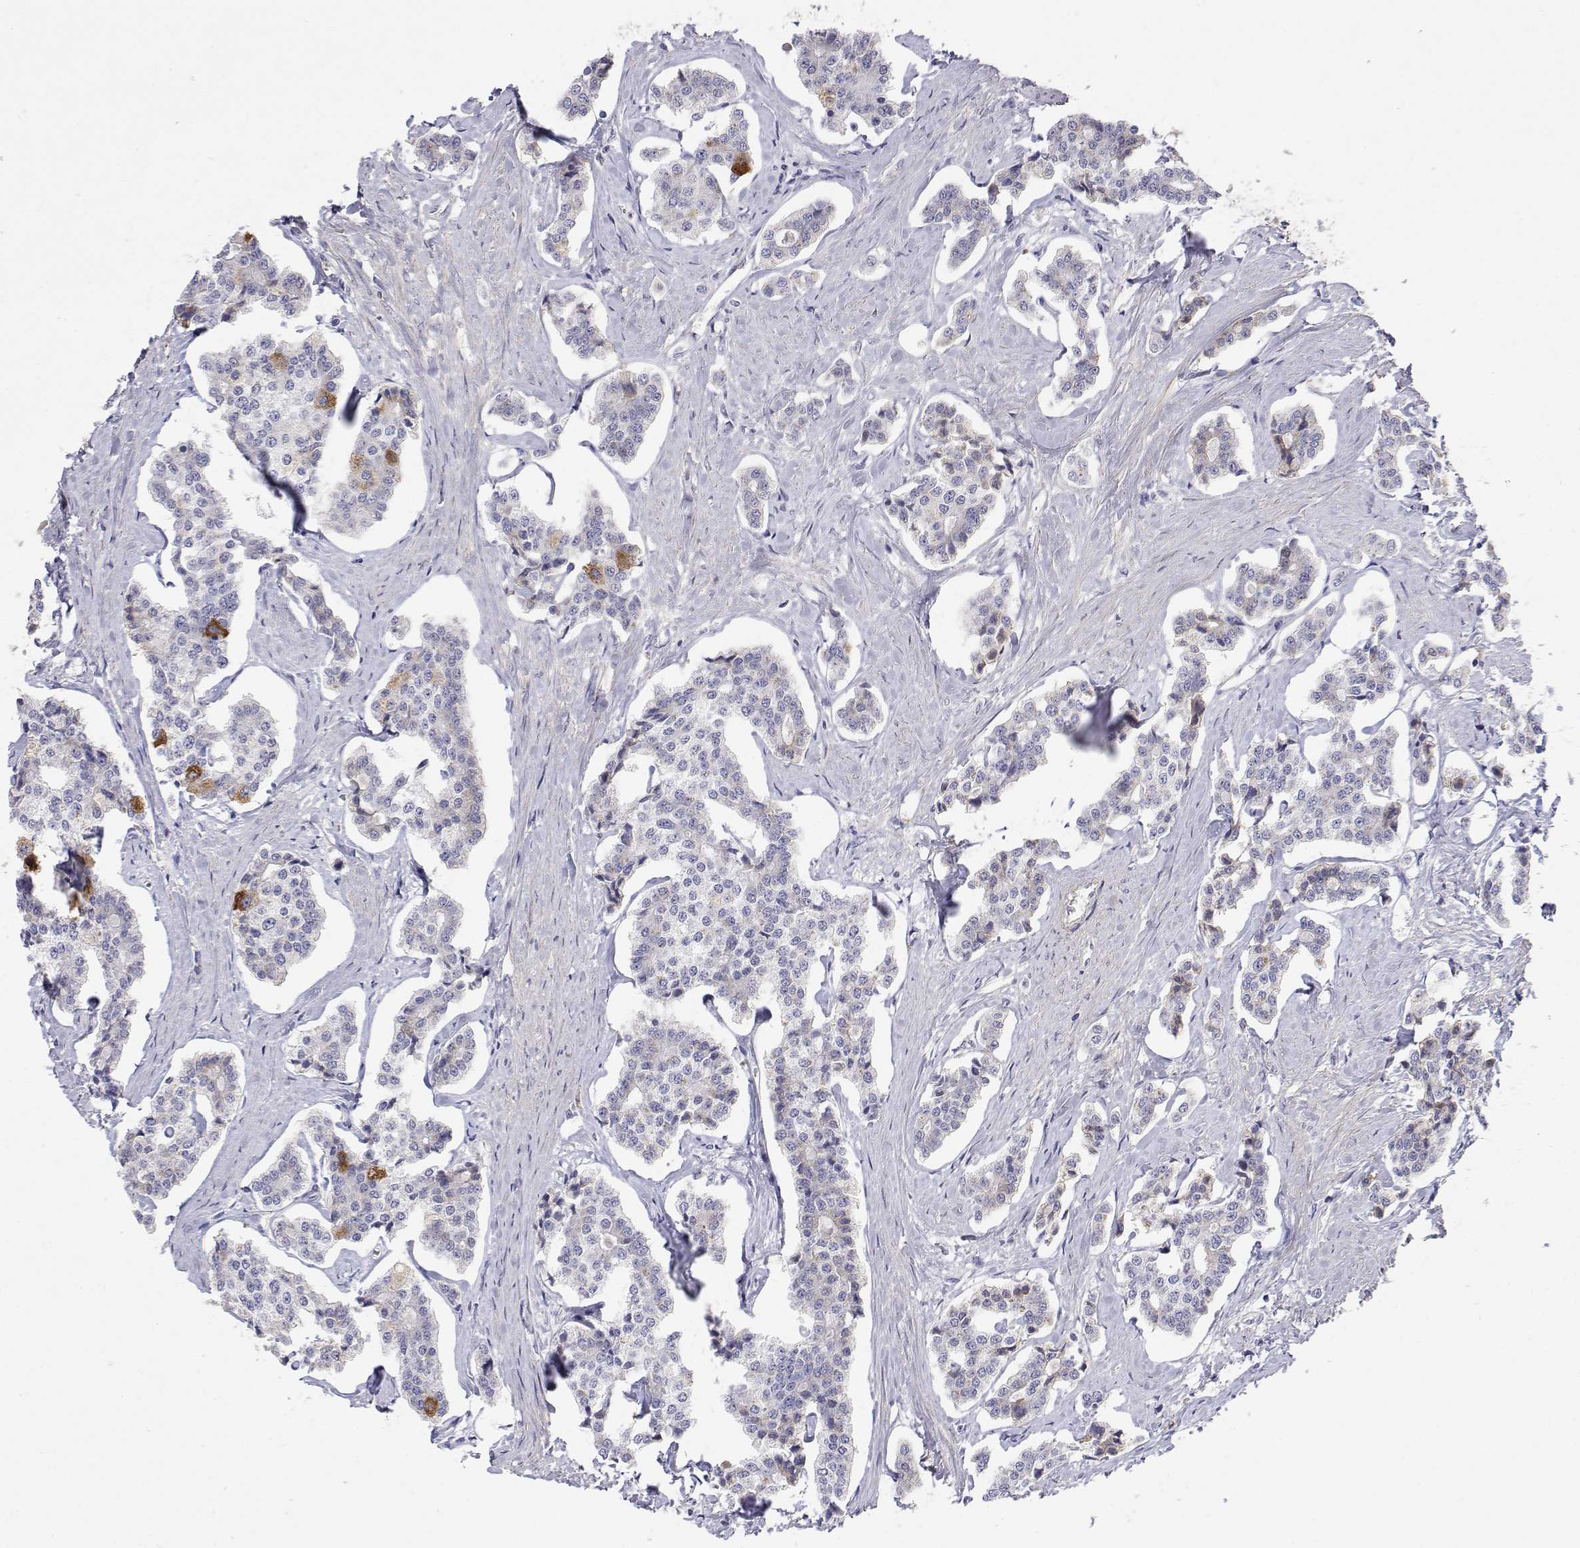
{"staining": {"intensity": "moderate", "quantity": "<25%", "location": "cytoplasmic/membranous"}, "tissue": "carcinoid", "cell_type": "Tumor cells", "image_type": "cancer", "snomed": [{"axis": "morphology", "description": "Carcinoid, malignant, NOS"}, {"axis": "topography", "description": "Small intestine"}], "caption": "About <25% of tumor cells in human carcinoid (malignant) display moderate cytoplasmic/membranous protein staining as visualized by brown immunohistochemical staining.", "gene": "GGACT", "patient": {"sex": "female", "age": 65}}